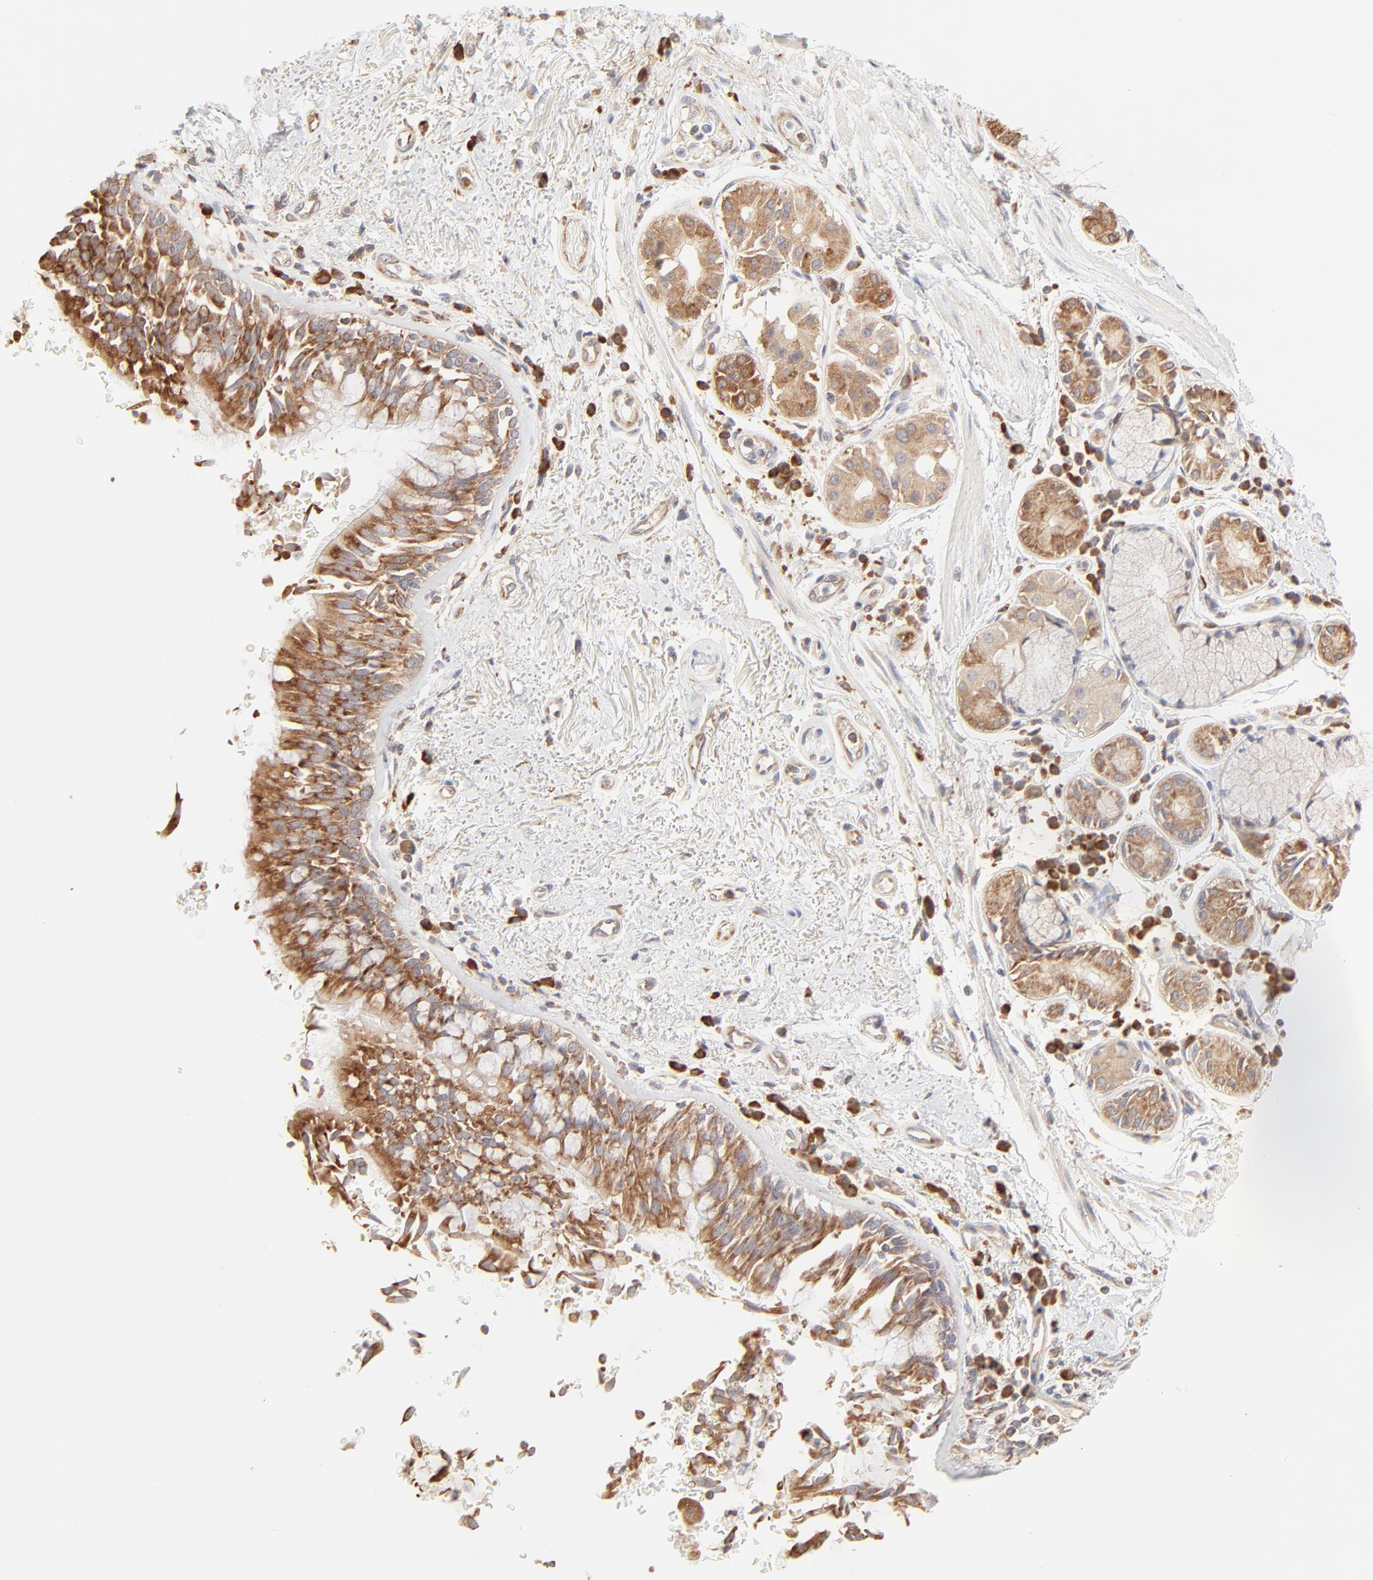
{"staining": {"intensity": "moderate", "quantity": ">75%", "location": "cytoplasmic/membranous"}, "tissue": "bronchus", "cell_type": "Respiratory epithelial cells", "image_type": "normal", "snomed": [{"axis": "morphology", "description": "Normal tissue, NOS"}, {"axis": "morphology", "description": "Adenocarcinoma, NOS"}, {"axis": "topography", "description": "Bronchus"}, {"axis": "topography", "description": "Lung"}], "caption": "Respiratory epithelial cells demonstrate moderate cytoplasmic/membranous expression in about >75% of cells in unremarkable bronchus. (Stains: DAB (3,3'-diaminobenzidine) in brown, nuclei in blue, Microscopy: brightfield microscopy at high magnification).", "gene": "RPS20", "patient": {"sex": "male", "age": 71}}